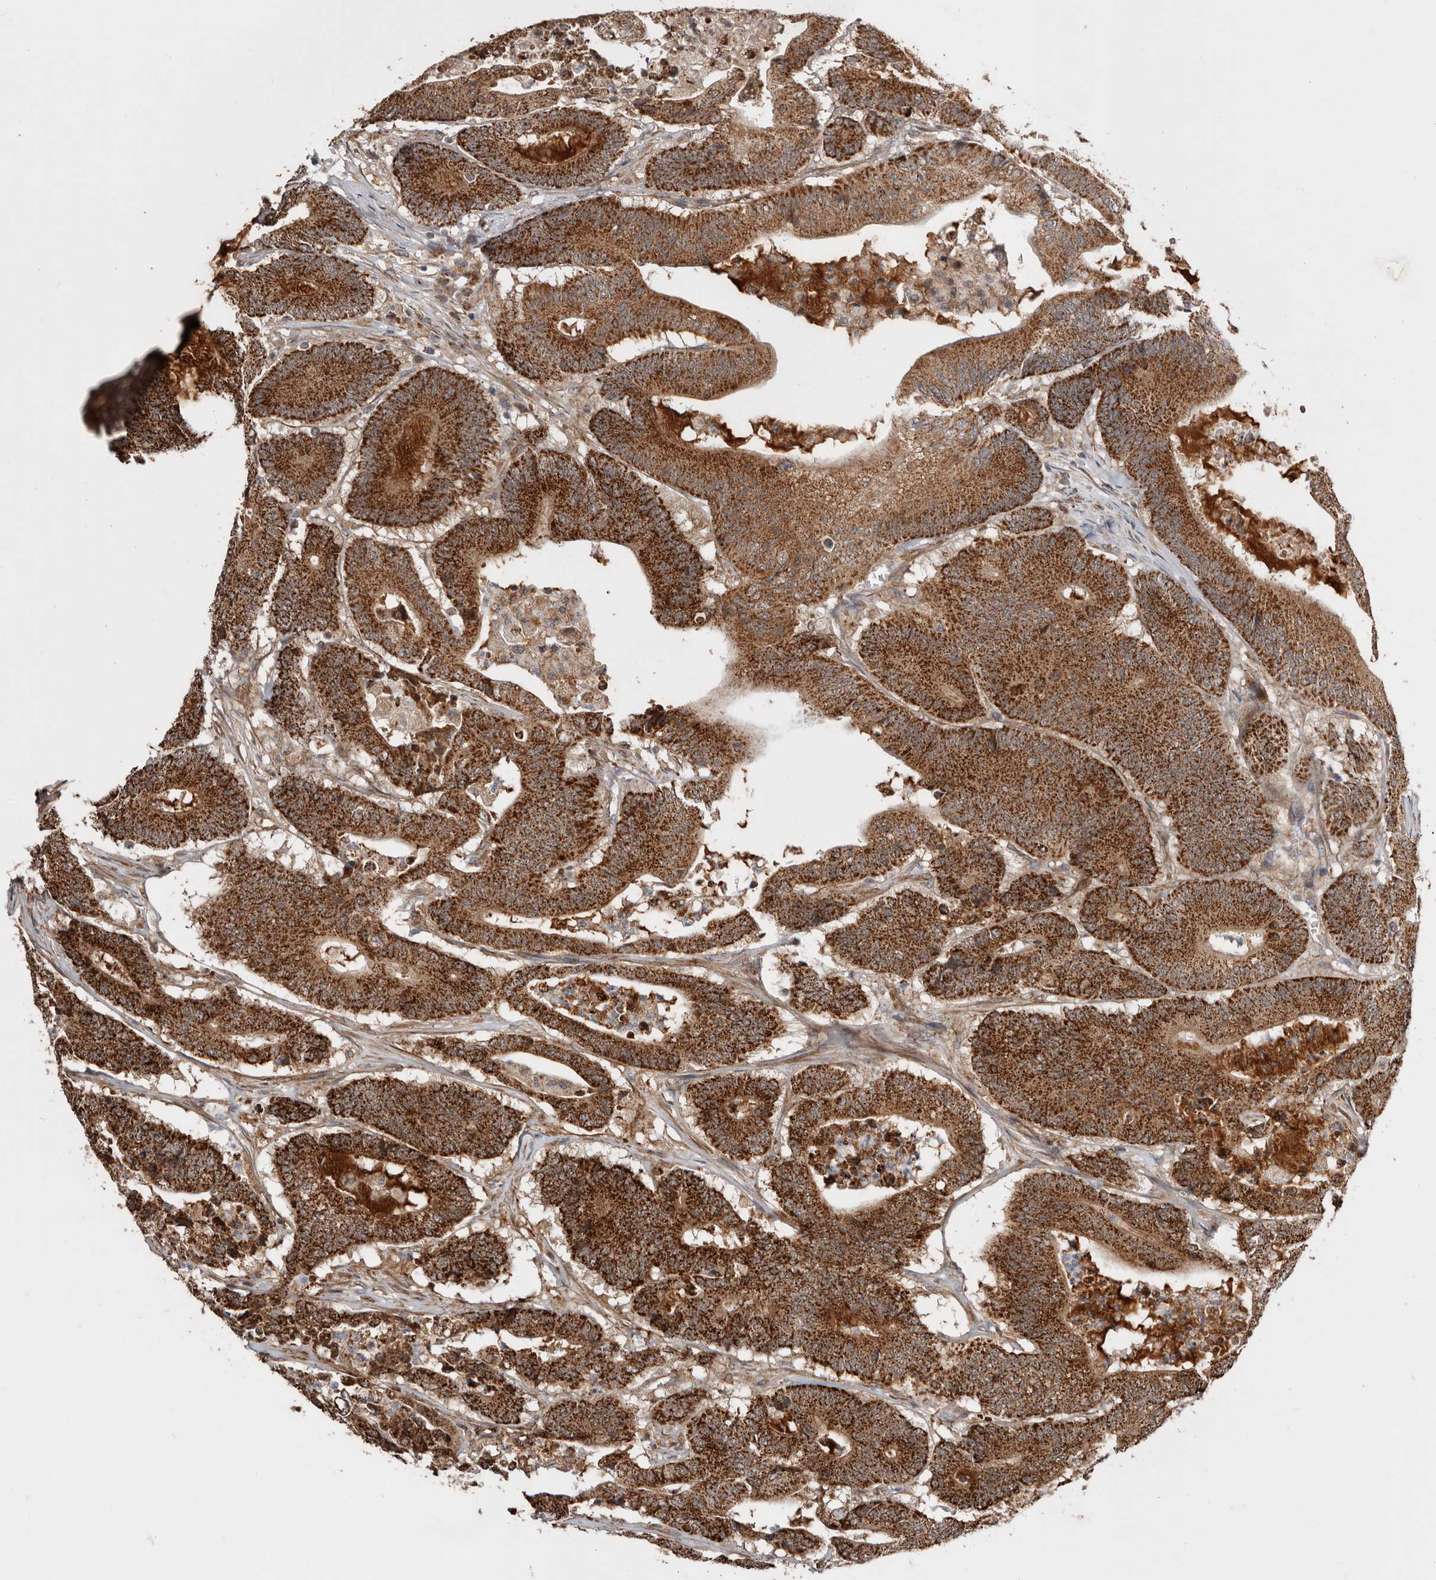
{"staining": {"intensity": "moderate", "quantity": ">75%", "location": "cytoplasmic/membranous"}, "tissue": "colorectal cancer", "cell_type": "Tumor cells", "image_type": "cancer", "snomed": [{"axis": "morphology", "description": "Adenocarcinoma, NOS"}, {"axis": "topography", "description": "Colon"}], "caption": "Protein expression analysis of colorectal adenocarcinoma demonstrates moderate cytoplasmic/membranous positivity in approximately >75% of tumor cells.", "gene": "PROKR1", "patient": {"sex": "female", "age": 84}}